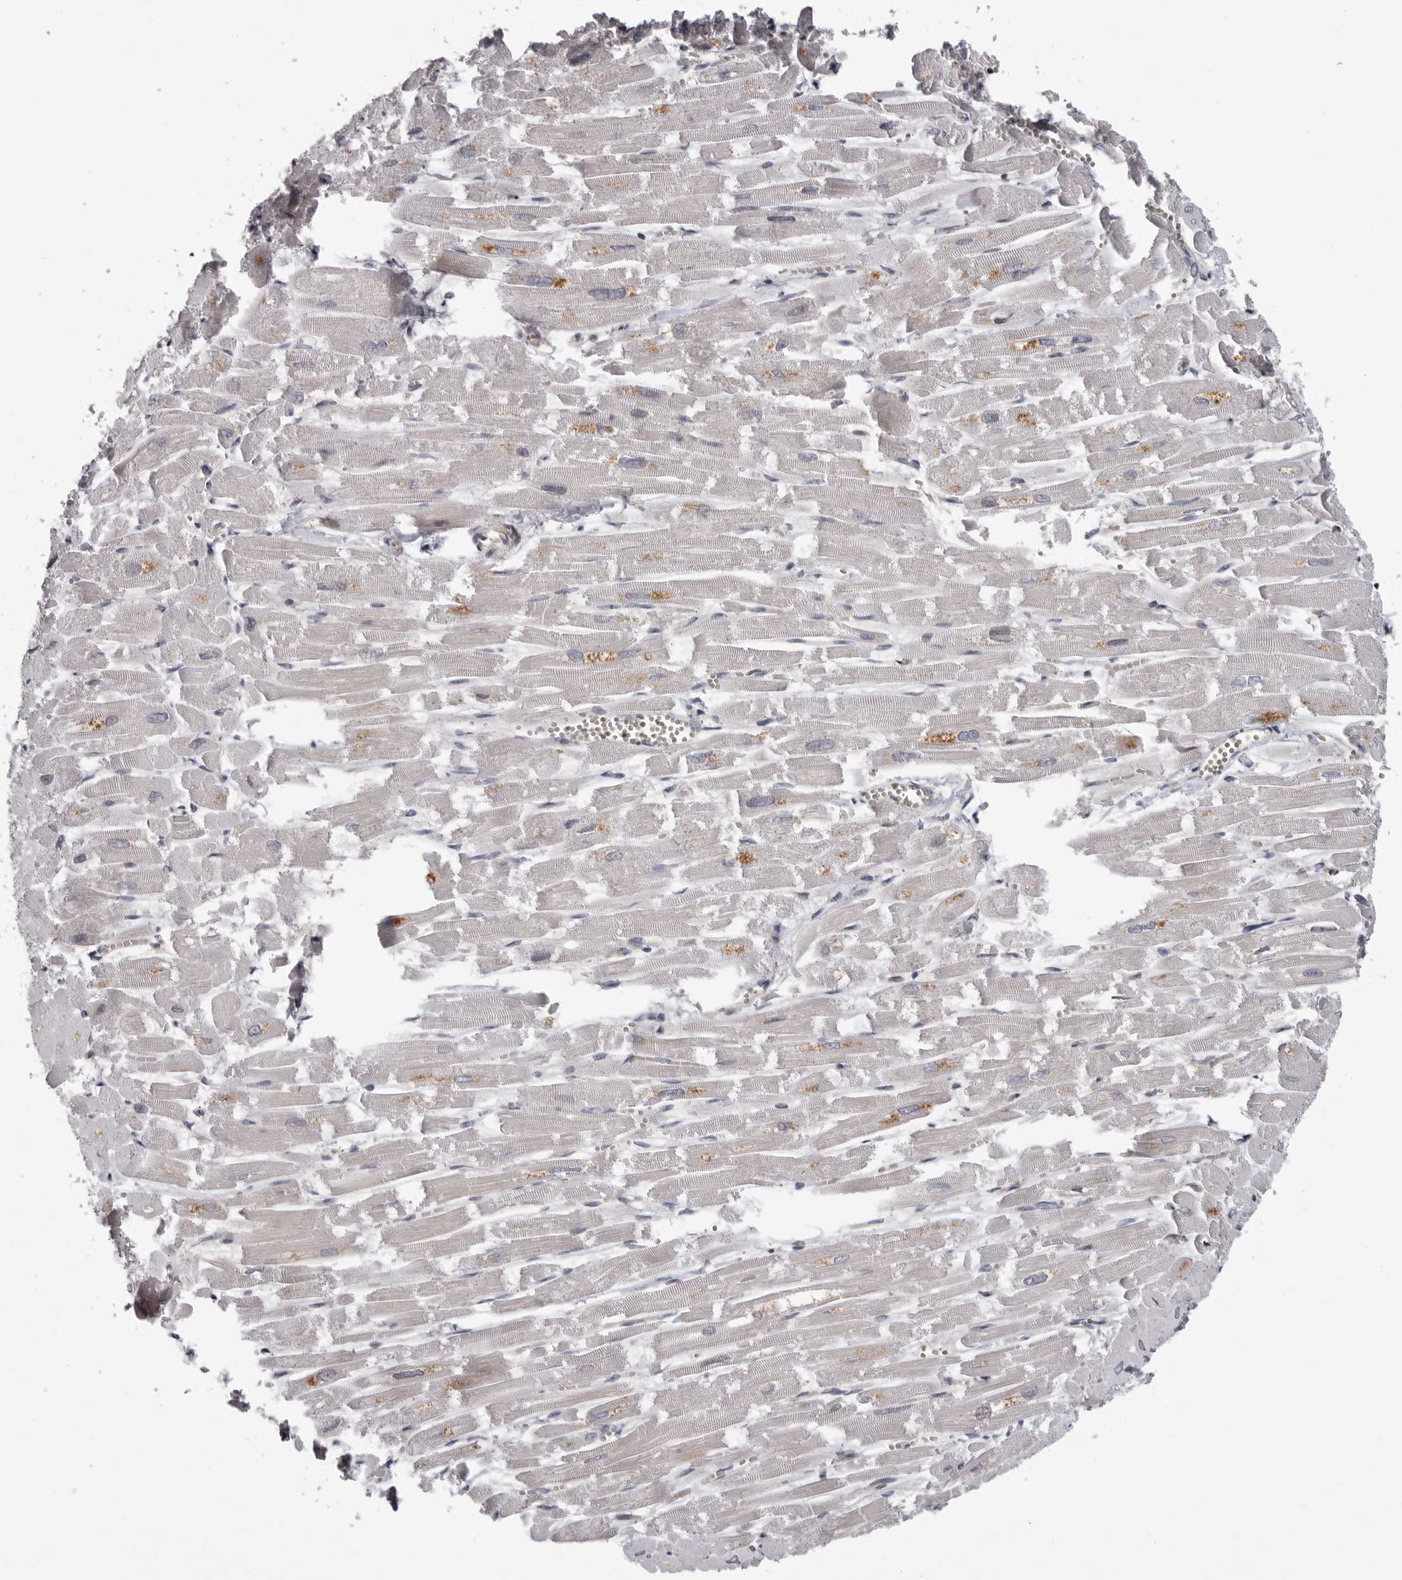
{"staining": {"intensity": "strong", "quantity": "<25%", "location": "cytoplasmic/membranous"}, "tissue": "heart muscle", "cell_type": "Cardiomyocytes", "image_type": "normal", "snomed": [{"axis": "morphology", "description": "Normal tissue, NOS"}, {"axis": "topography", "description": "Heart"}], "caption": "This micrograph shows IHC staining of unremarkable human heart muscle, with medium strong cytoplasmic/membranous staining in approximately <25% of cardiomyocytes.", "gene": "FGFR4", "patient": {"sex": "male", "age": 54}}